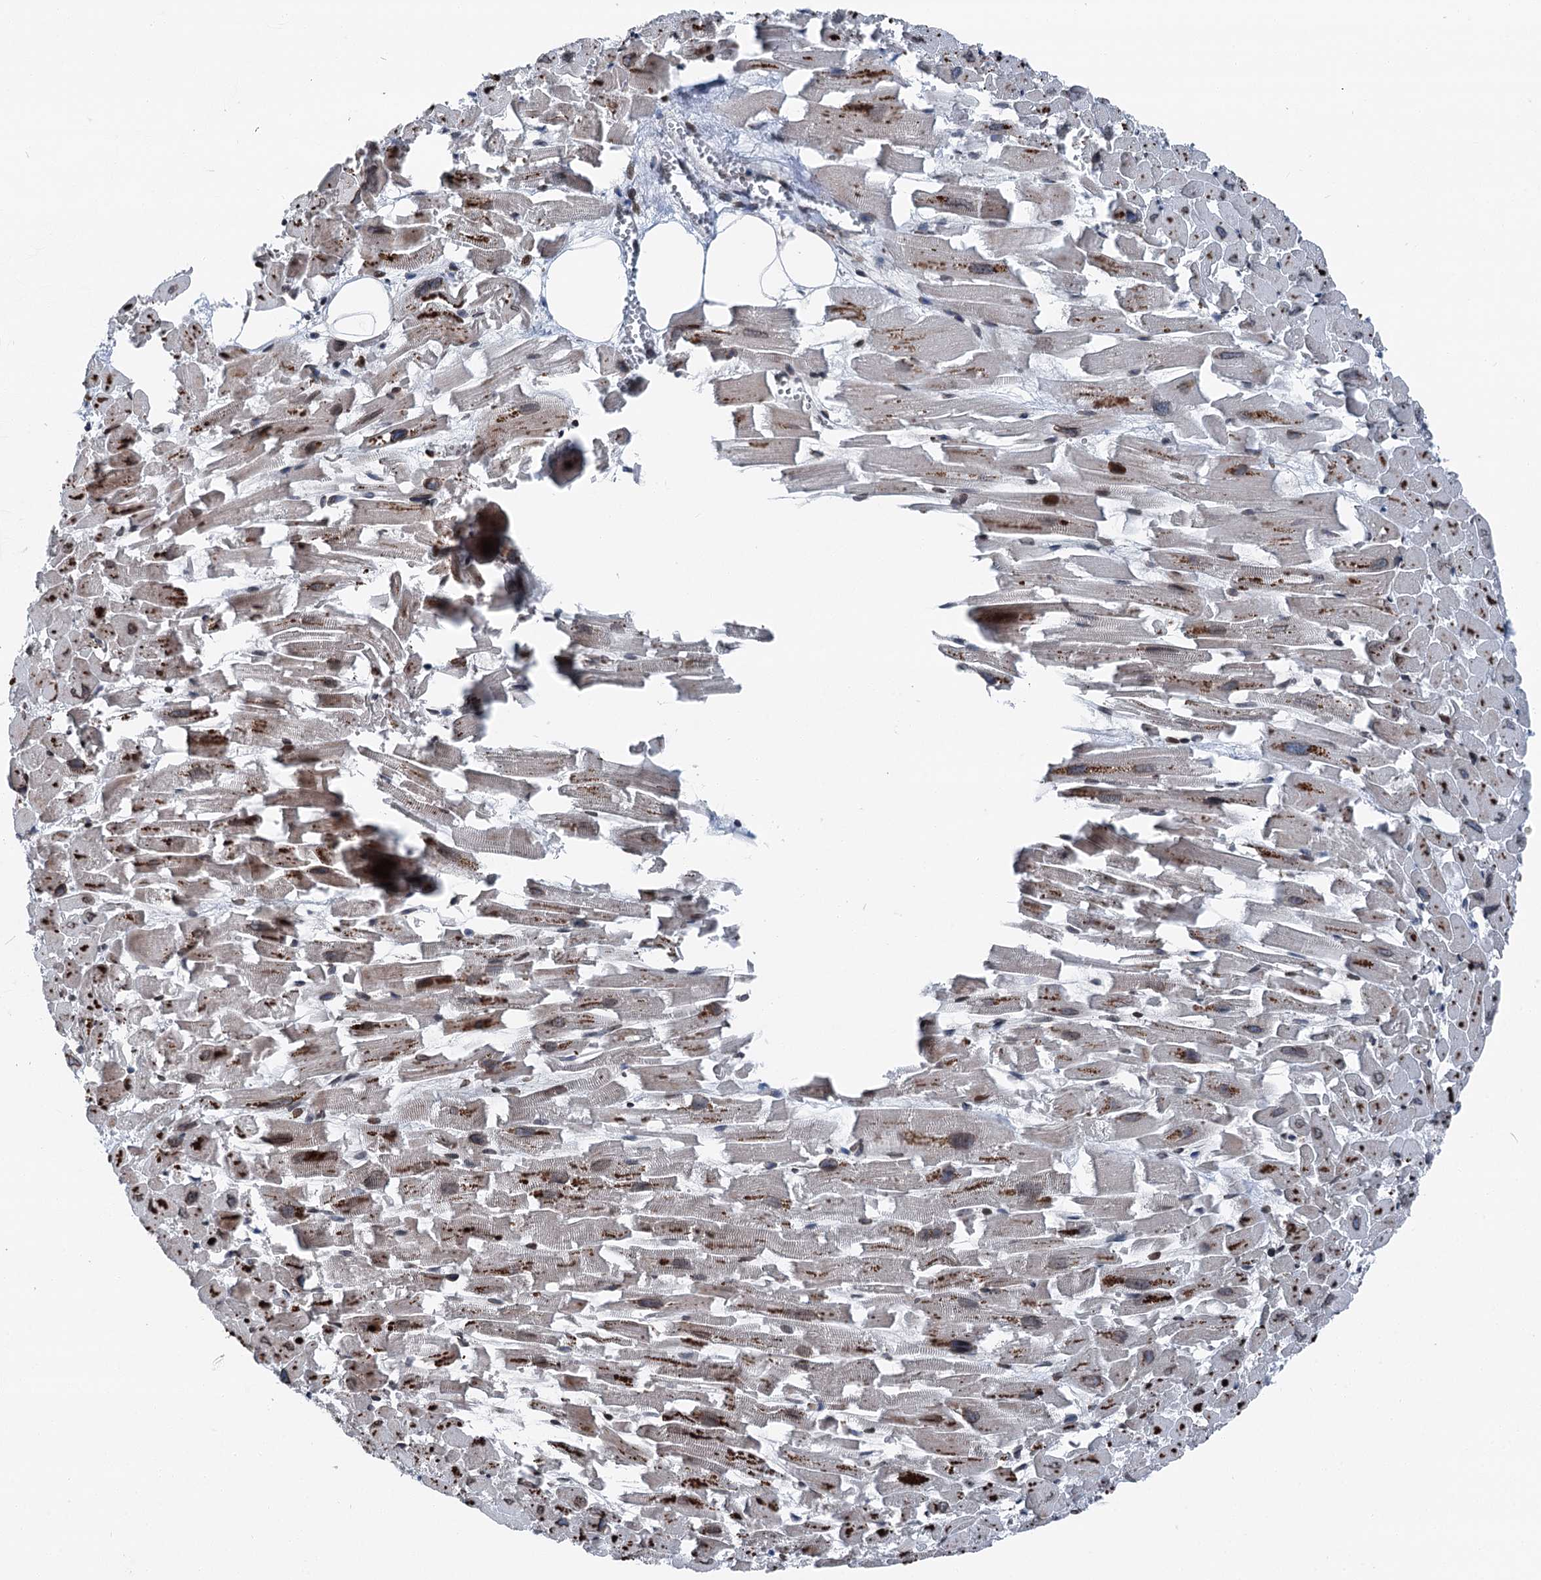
{"staining": {"intensity": "moderate", "quantity": "<25%", "location": "nuclear"}, "tissue": "heart muscle", "cell_type": "Cardiomyocytes", "image_type": "normal", "snomed": [{"axis": "morphology", "description": "Normal tissue, NOS"}, {"axis": "topography", "description": "Heart"}], "caption": "Immunohistochemistry micrograph of benign heart muscle: heart muscle stained using IHC exhibits low levels of moderate protein expression localized specifically in the nuclear of cardiomyocytes, appearing as a nuclear brown color.", "gene": "MRPL14", "patient": {"sex": "female", "age": 64}}